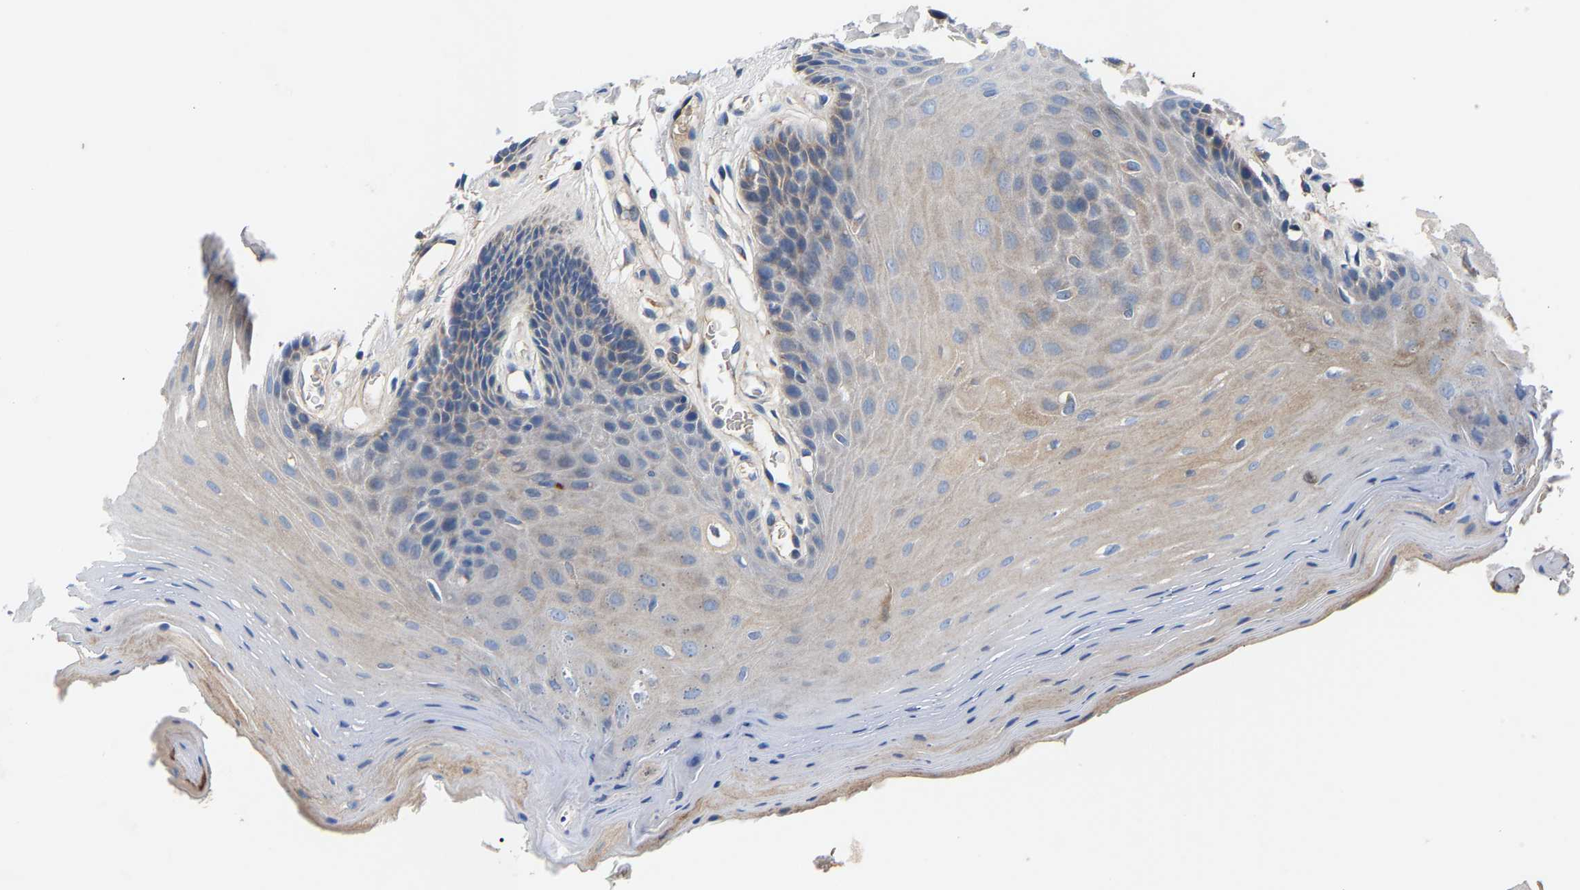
{"staining": {"intensity": "weak", "quantity": "<25%", "location": "cytoplasmic/membranous"}, "tissue": "oral mucosa", "cell_type": "Squamous epithelial cells", "image_type": "normal", "snomed": [{"axis": "morphology", "description": "Normal tissue, NOS"}, {"axis": "morphology", "description": "Squamous cell carcinoma, NOS"}, {"axis": "topography", "description": "Oral tissue"}, {"axis": "topography", "description": "Head-Neck"}], "caption": "The micrograph displays no significant positivity in squamous epithelial cells of oral mucosa. Brightfield microscopy of immunohistochemistry stained with DAB (3,3'-diaminobenzidine) (brown) and hematoxylin (blue), captured at high magnification.", "gene": "CCDC171", "patient": {"sex": "male", "age": 71}}